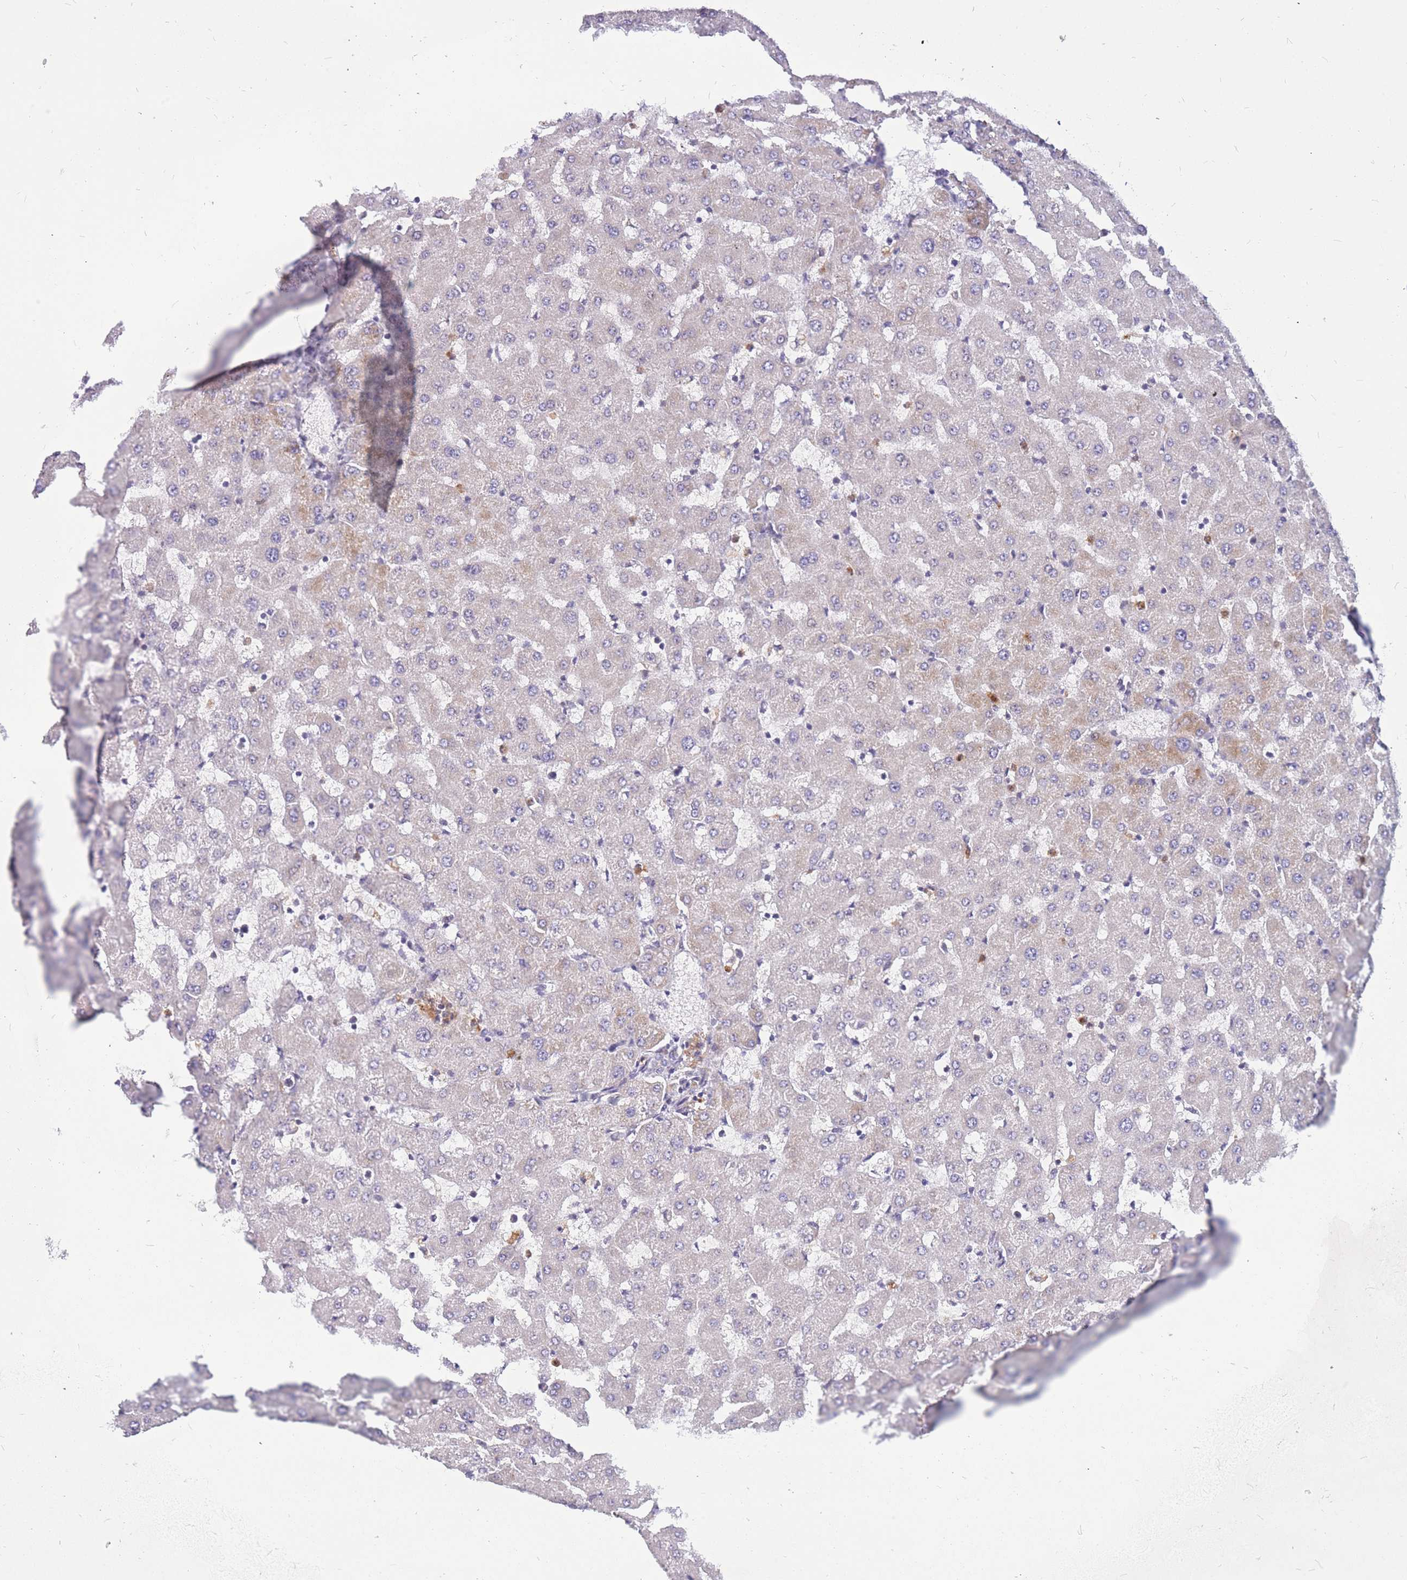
{"staining": {"intensity": "negative", "quantity": "none", "location": "none"}, "tissue": "liver", "cell_type": "Cholangiocytes", "image_type": "normal", "snomed": [{"axis": "morphology", "description": "Normal tissue, NOS"}, {"axis": "topography", "description": "Liver"}], "caption": "Immunohistochemistry (IHC) of normal liver displays no positivity in cholangiocytes.", "gene": "ADD2", "patient": {"sex": "female", "age": 63}}